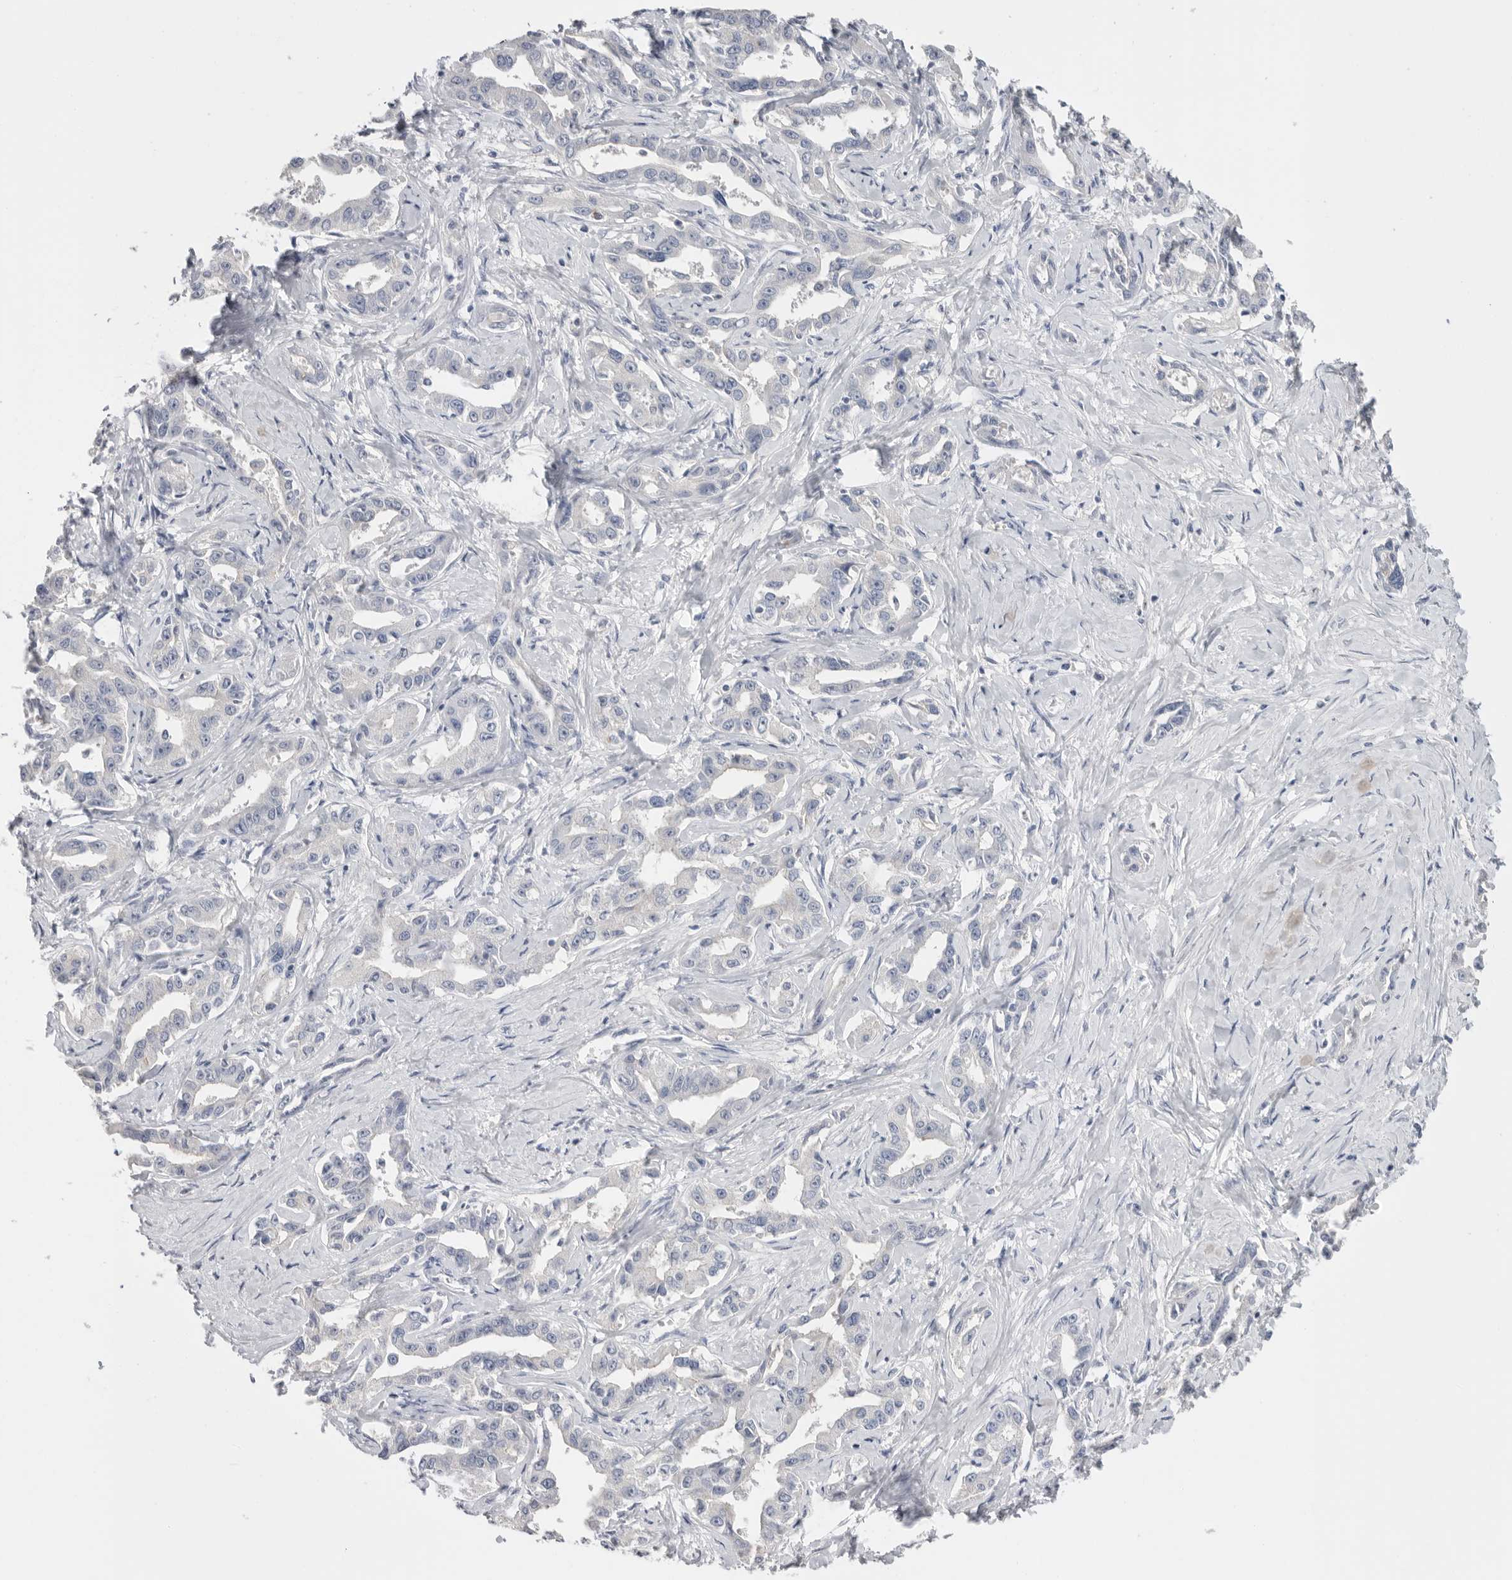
{"staining": {"intensity": "negative", "quantity": "none", "location": "none"}, "tissue": "liver cancer", "cell_type": "Tumor cells", "image_type": "cancer", "snomed": [{"axis": "morphology", "description": "Cholangiocarcinoma"}, {"axis": "topography", "description": "Liver"}], "caption": "Protein analysis of liver cancer (cholangiocarcinoma) reveals no significant staining in tumor cells. (DAB immunohistochemistry visualized using brightfield microscopy, high magnification).", "gene": "APOA2", "patient": {"sex": "male", "age": 59}}